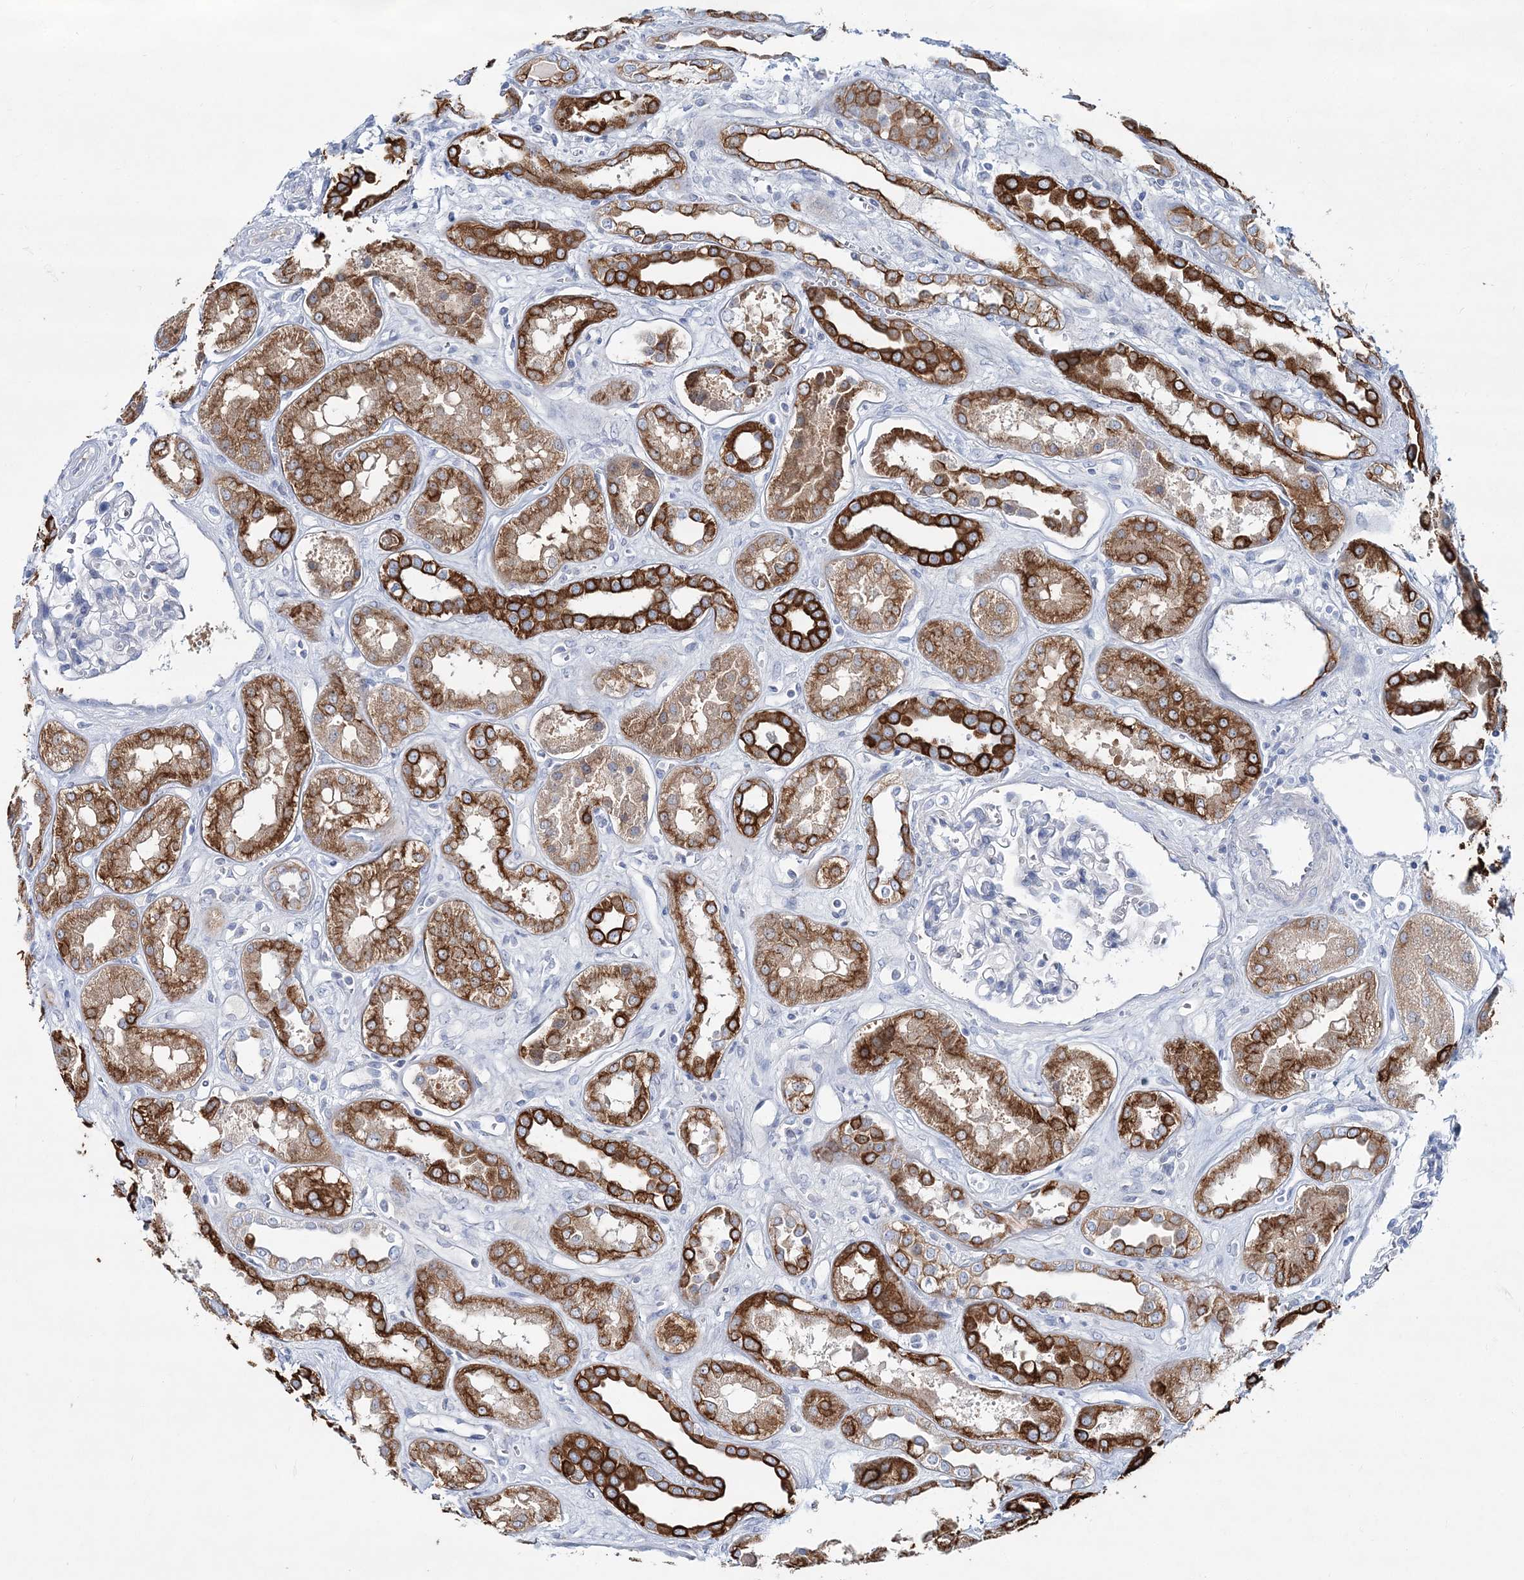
{"staining": {"intensity": "negative", "quantity": "none", "location": "none"}, "tissue": "kidney", "cell_type": "Cells in glomeruli", "image_type": "normal", "snomed": [{"axis": "morphology", "description": "Normal tissue, NOS"}, {"axis": "topography", "description": "Kidney"}], "caption": "This is a micrograph of IHC staining of unremarkable kidney, which shows no expression in cells in glomeruli.", "gene": "ADGRL1", "patient": {"sex": "male", "age": 59}}